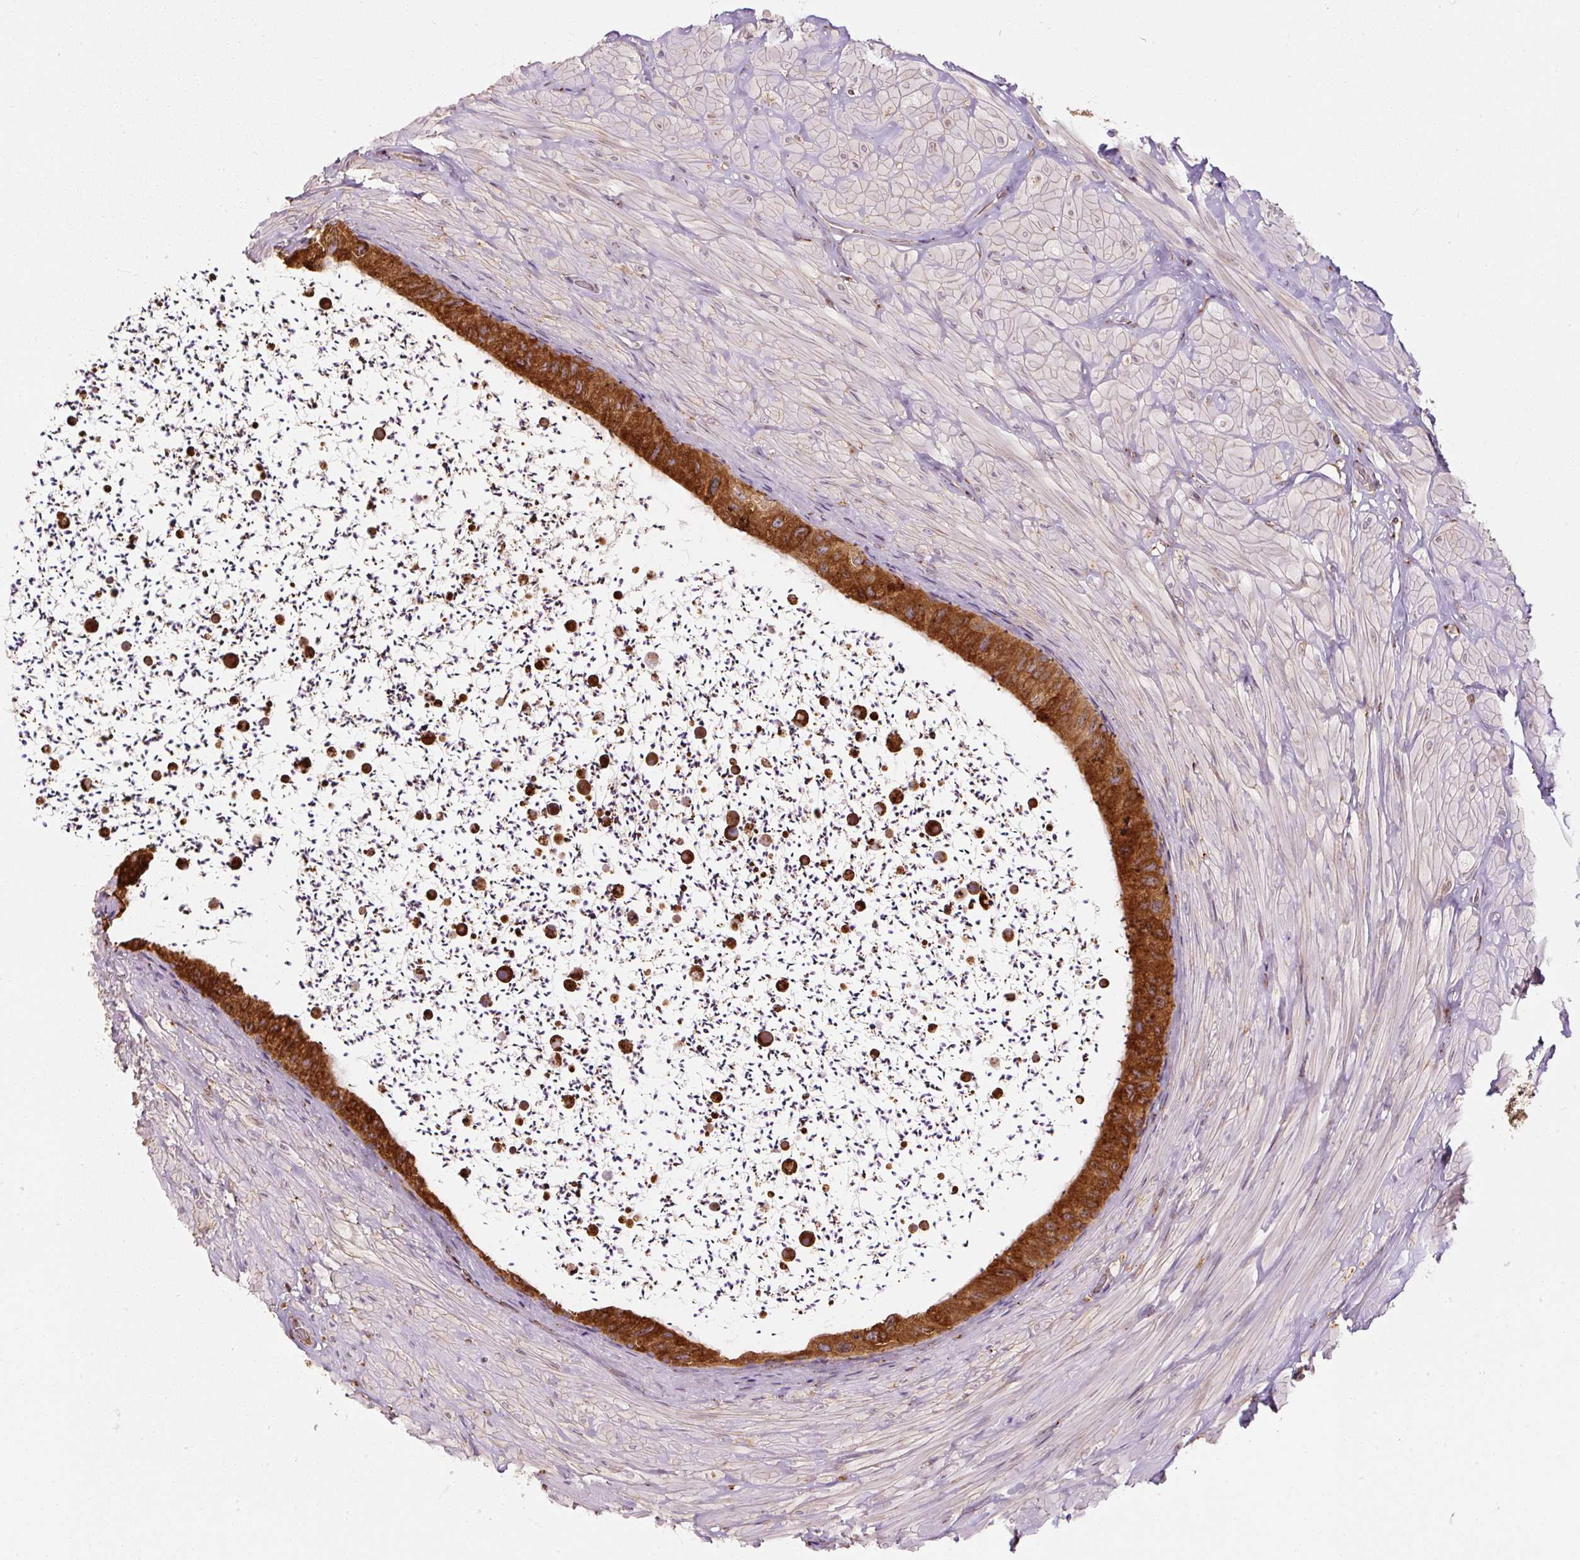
{"staining": {"intensity": "strong", "quantity": ">75%", "location": "cytoplasmic/membranous"}, "tissue": "epididymis", "cell_type": "Glandular cells", "image_type": "normal", "snomed": [{"axis": "morphology", "description": "Normal tissue, NOS"}, {"axis": "topography", "description": "Epididymis"}, {"axis": "topography", "description": "Peripheral nerve tissue"}], "caption": "Immunohistochemical staining of unremarkable epididymis demonstrates >75% levels of strong cytoplasmic/membranous protein positivity in approximately >75% of glandular cells. (DAB (3,3'-diaminobenzidine) = brown stain, brightfield microscopy at high magnification).", "gene": "PRKCSH", "patient": {"sex": "male", "age": 32}}